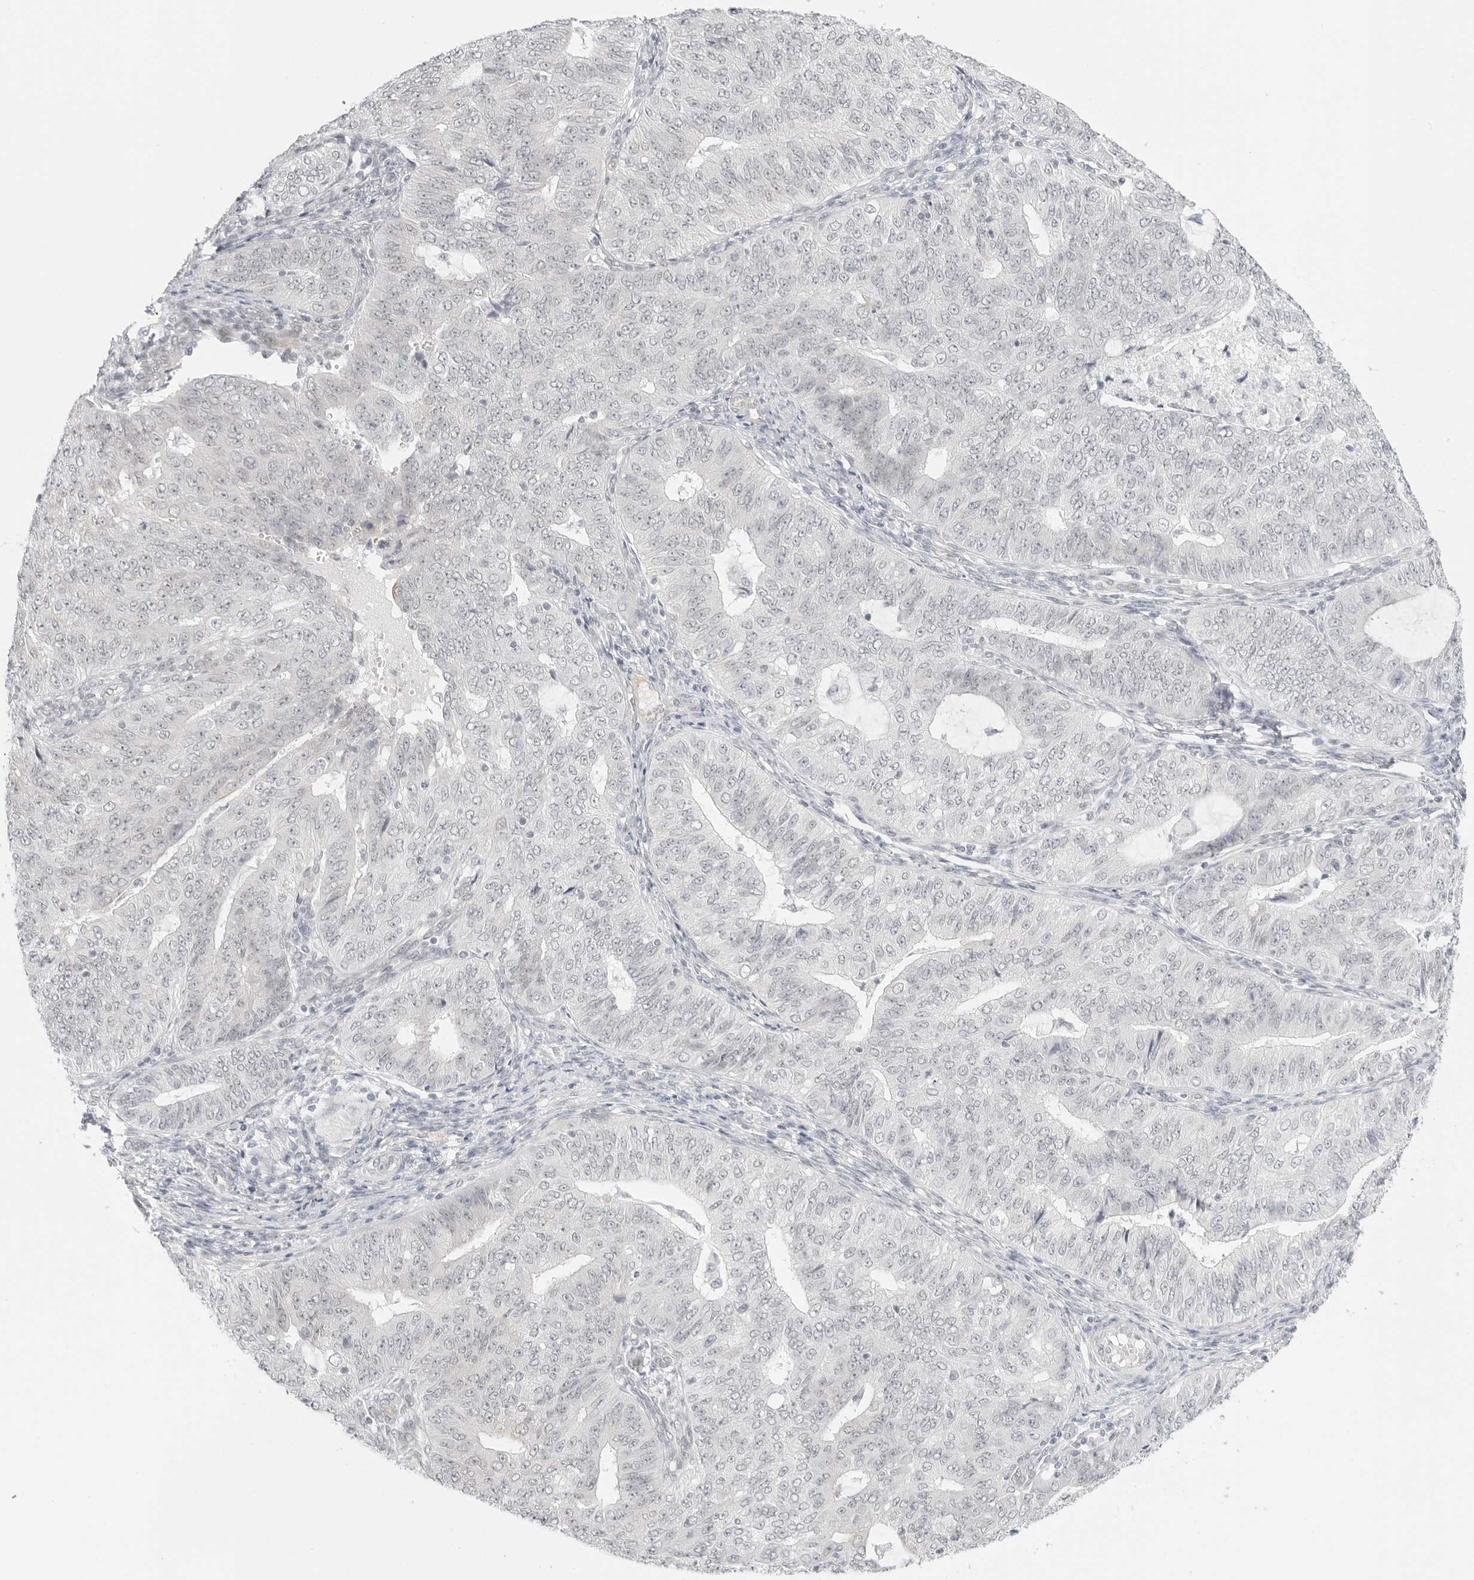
{"staining": {"intensity": "negative", "quantity": "none", "location": "none"}, "tissue": "endometrial cancer", "cell_type": "Tumor cells", "image_type": "cancer", "snomed": [{"axis": "morphology", "description": "Adenocarcinoma, NOS"}, {"axis": "topography", "description": "Endometrium"}], "caption": "This is an immunohistochemistry (IHC) image of endometrial cancer (adenocarcinoma). There is no expression in tumor cells.", "gene": "MED18", "patient": {"sex": "female", "age": 32}}